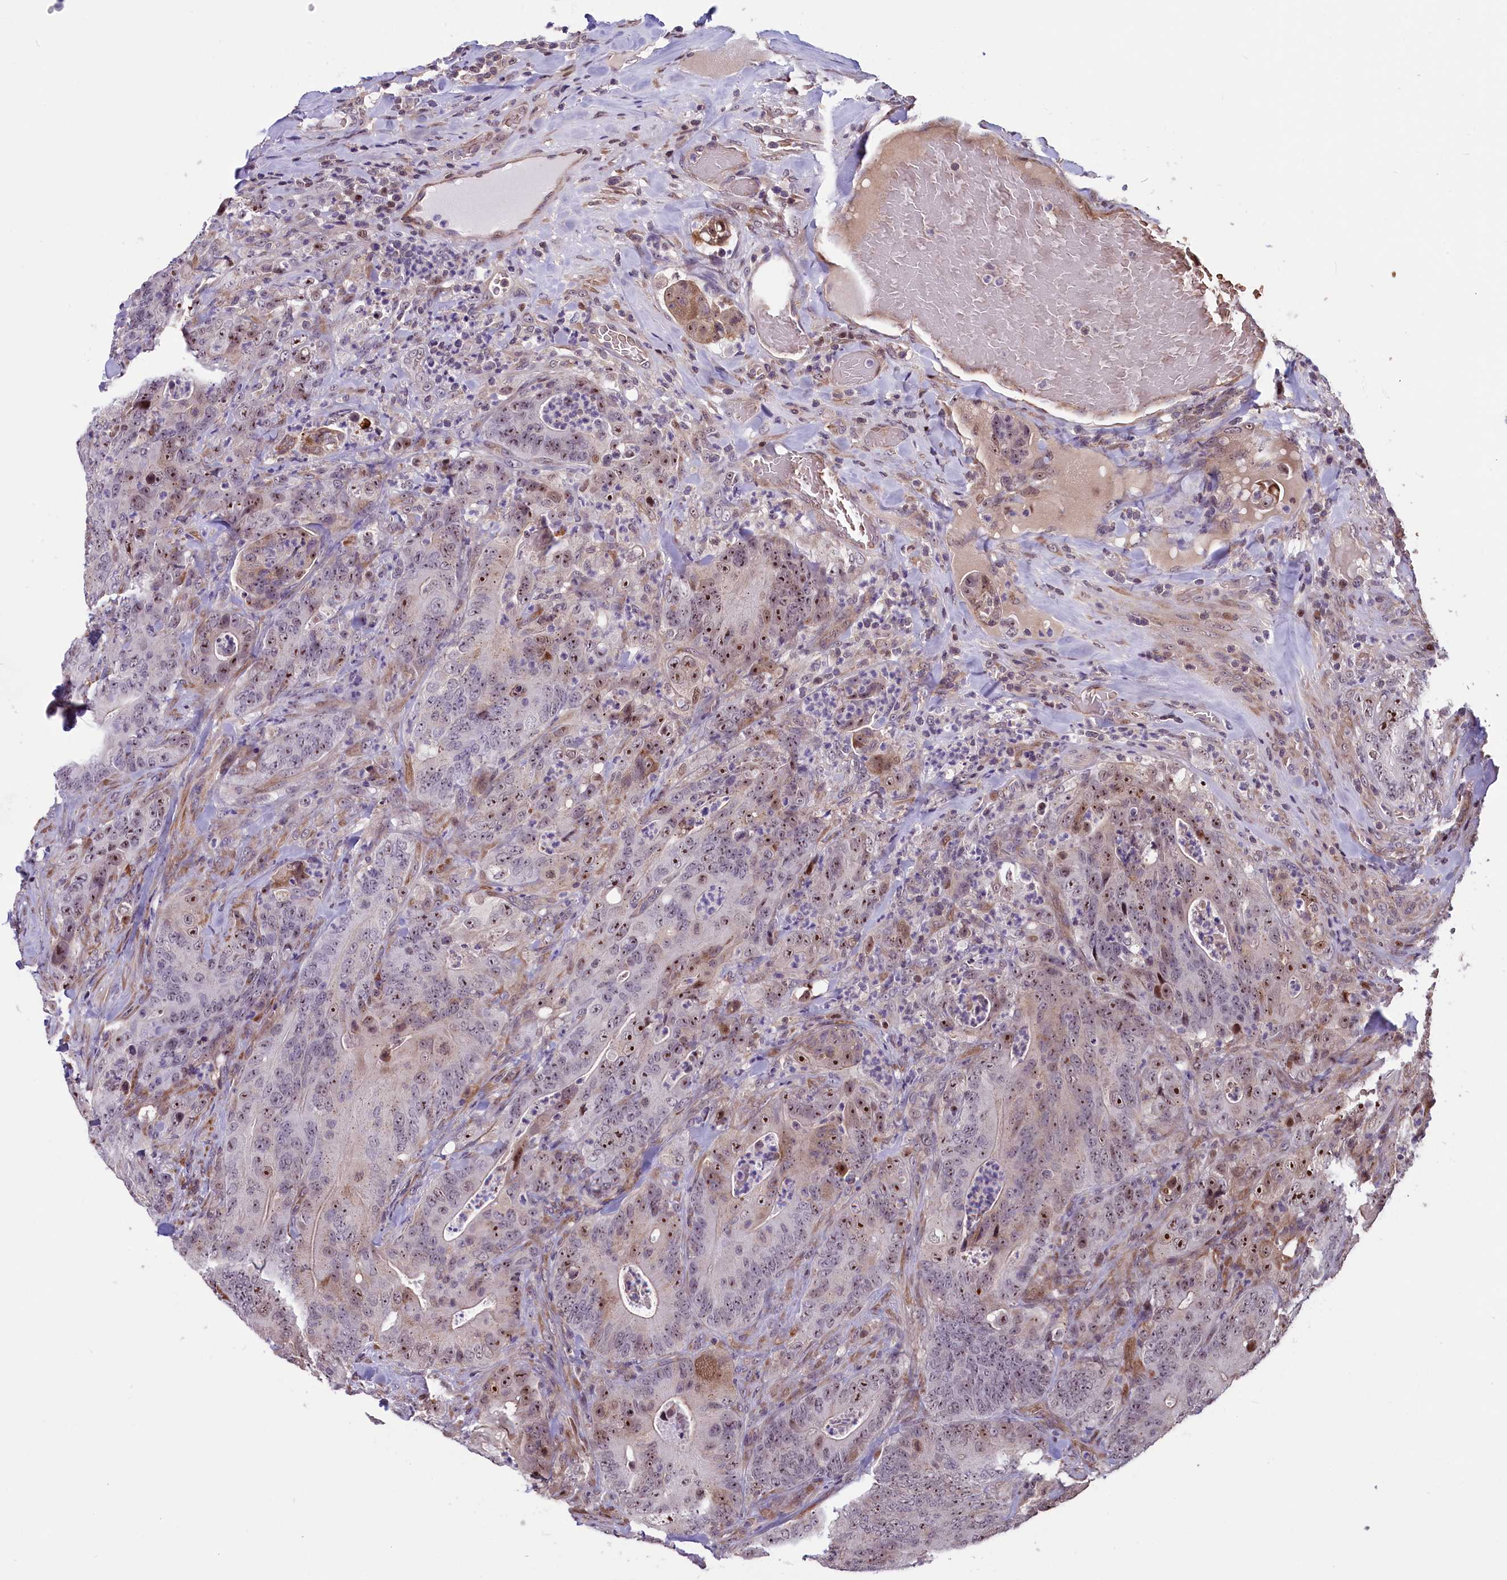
{"staining": {"intensity": "moderate", "quantity": "25%-75%", "location": "nuclear"}, "tissue": "colorectal cancer", "cell_type": "Tumor cells", "image_type": "cancer", "snomed": [{"axis": "morphology", "description": "Normal tissue, NOS"}, {"axis": "topography", "description": "Colon"}], "caption": "A brown stain shows moderate nuclear expression of a protein in colorectal cancer tumor cells. The protein is shown in brown color, while the nuclei are stained blue.", "gene": "SHFL", "patient": {"sex": "female", "age": 82}}